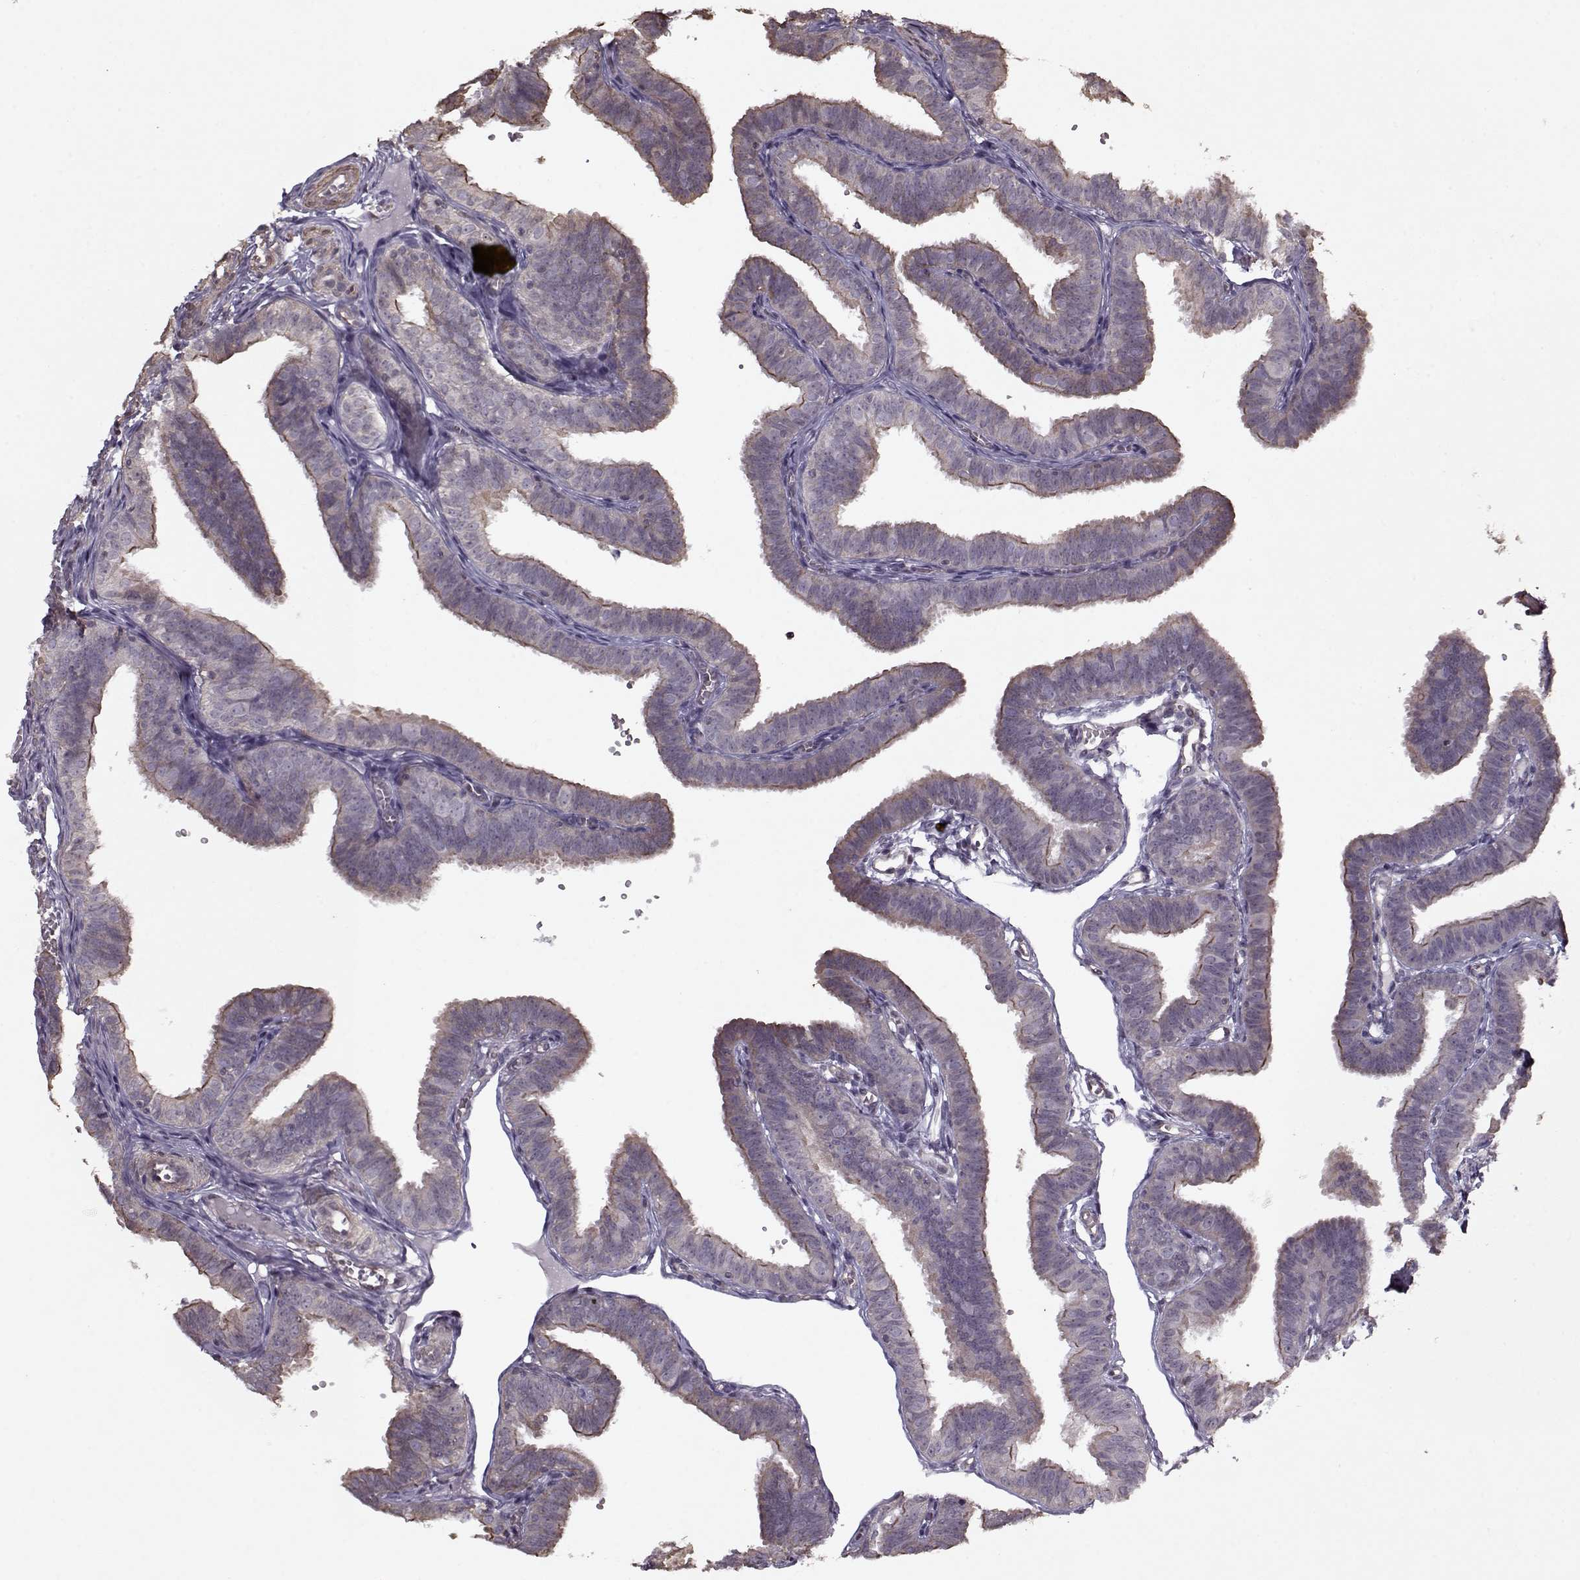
{"staining": {"intensity": "strong", "quantity": "<25%", "location": "cytoplasmic/membranous"}, "tissue": "fallopian tube", "cell_type": "Glandular cells", "image_type": "normal", "snomed": [{"axis": "morphology", "description": "Normal tissue, NOS"}, {"axis": "topography", "description": "Fallopian tube"}], "caption": "A micrograph of fallopian tube stained for a protein displays strong cytoplasmic/membranous brown staining in glandular cells.", "gene": "KRT9", "patient": {"sex": "female", "age": 25}}